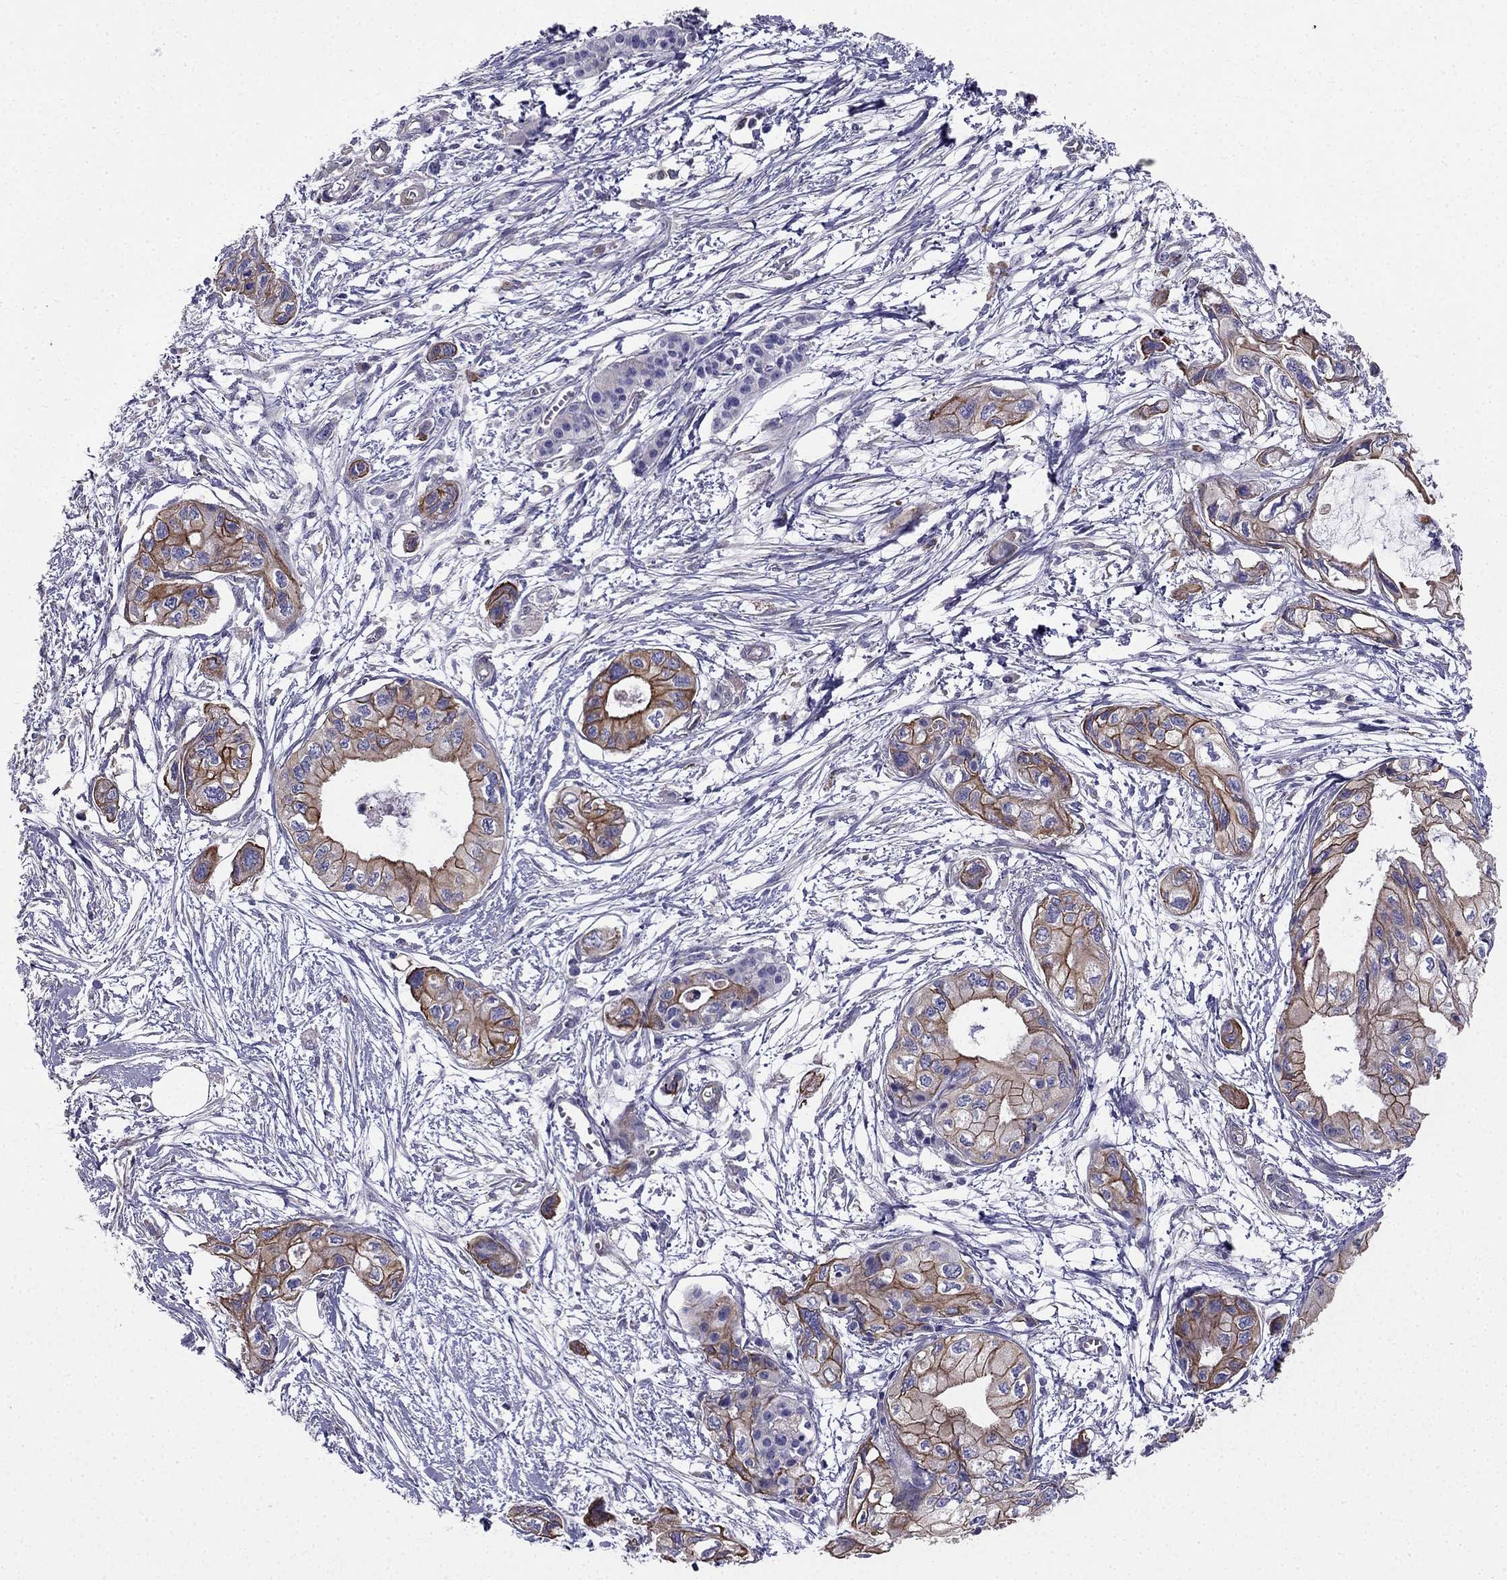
{"staining": {"intensity": "strong", "quantity": "25%-75%", "location": "cytoplasmic/membranous"}, "tissue": "pancreatic cancer", "cell_type": "Tumor cells", "image_type": "cancer", "snomed": [{"axis": "morphology", "description": "Adenocarcinoma, NOS"}, {"axis": "topography", "description": "Pancreas"}], "caption": "This is an image of immunohistochemistry staining of pancreatic adenocarcinoma, which shows strong expression in the cytoplasmic/membranous of tumor cells.", "gene": "ENOX1", "patient": {"sex": "female", "age": 76}}